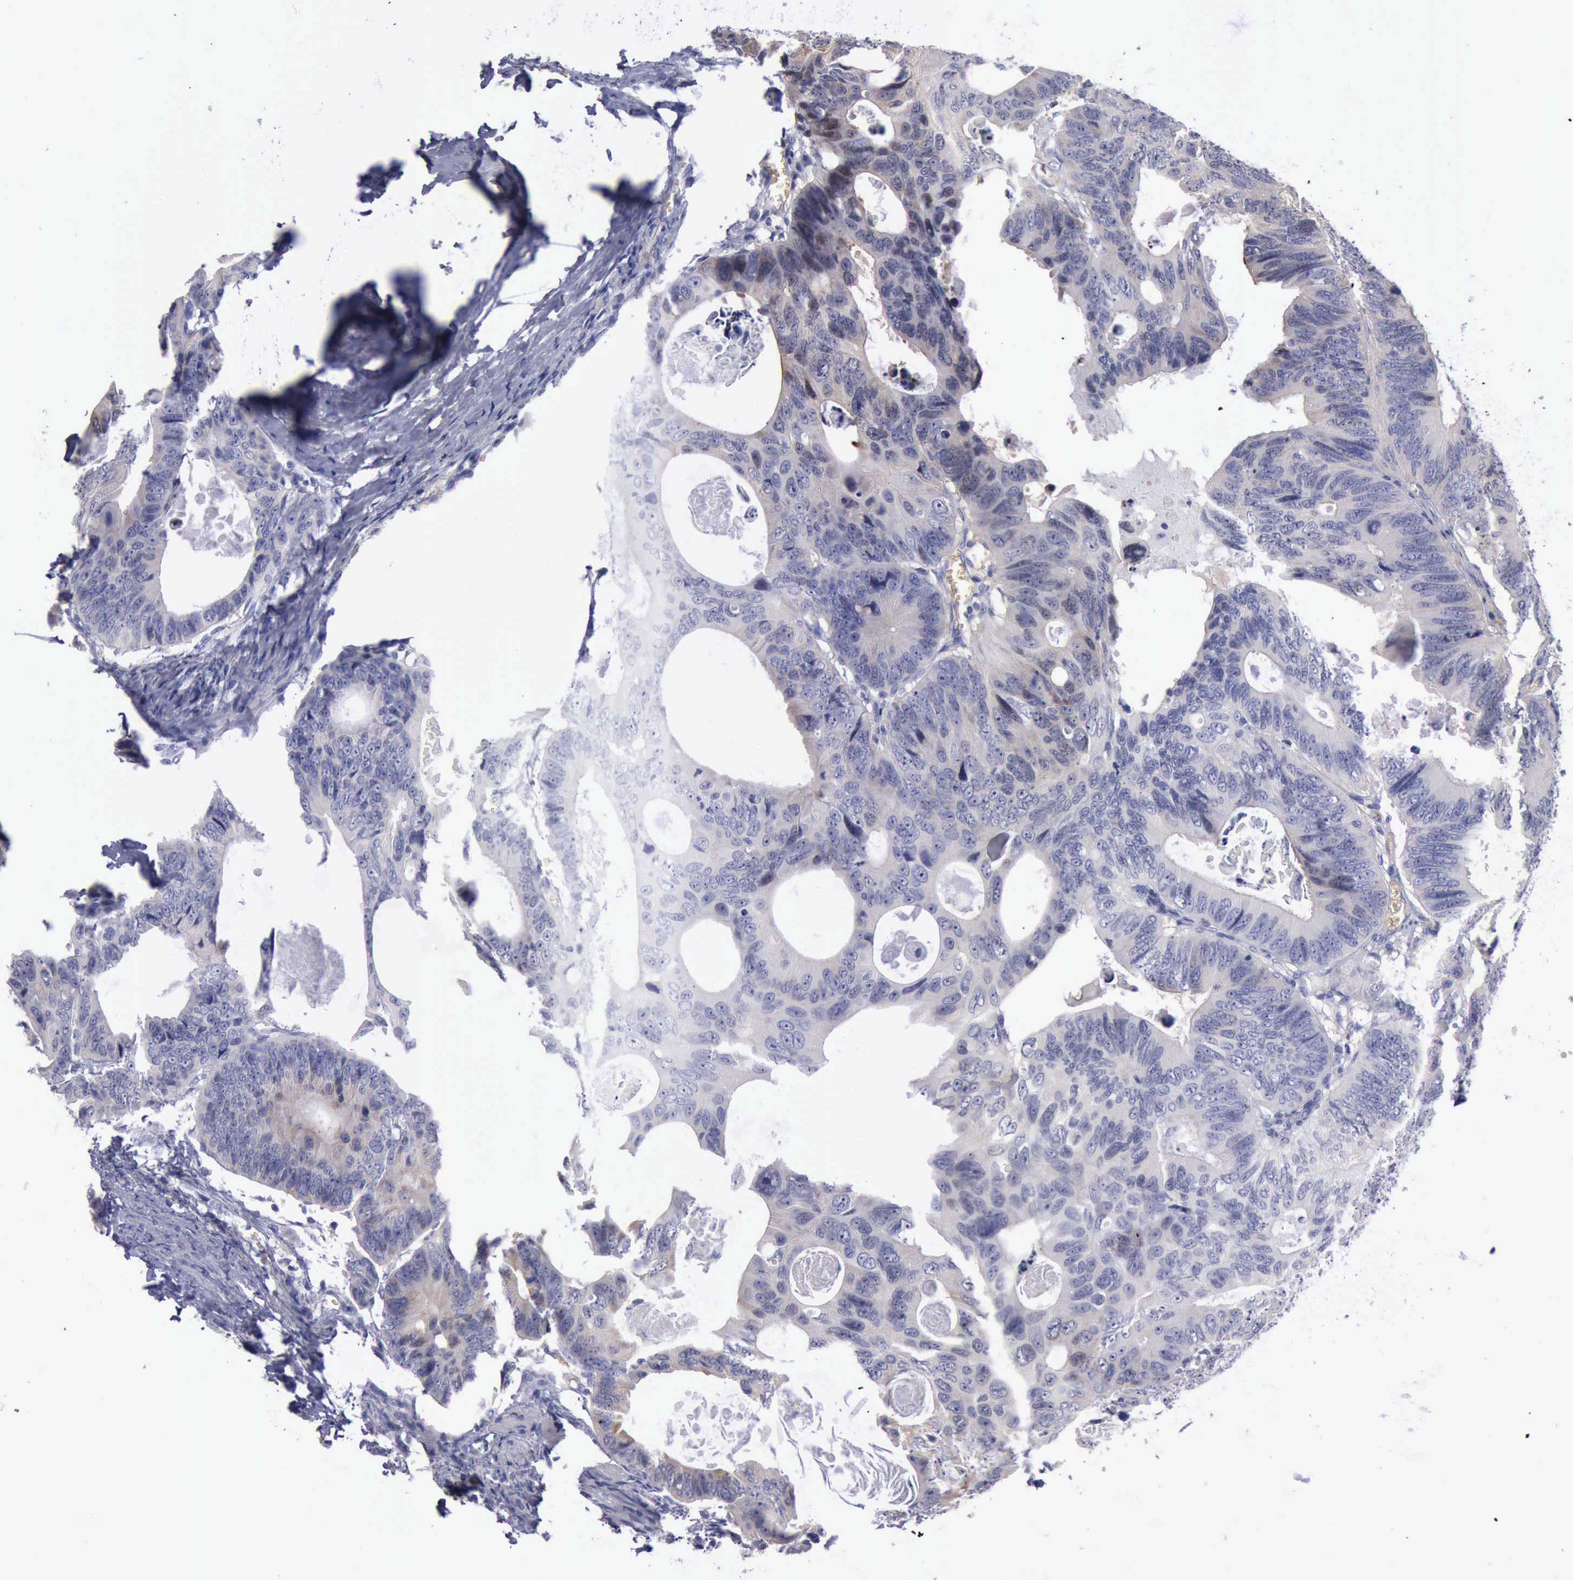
{"staining": {"intensity": "negative", "quantity": "none", "location": "none"}, "tissue": "colorectal cancer", "cell_type": "Tumor cells", "image_type": "cancer", "snomed": [{"axis": "morphology", "description": "Adenocarcinoma, NOS"}, {"axis": "topography", "description": "Colon"}], "caption": "Immunohistochemistry histopathology image of neoplastic tissue: human adenocarcinoma (colorectal) stained with DAB (3,3'-diaminobenzidine) demonstrates no significant protein positivity in tumor cells.", "gene": "CEP128", "patient": {"sex": "female", "age": 55}}